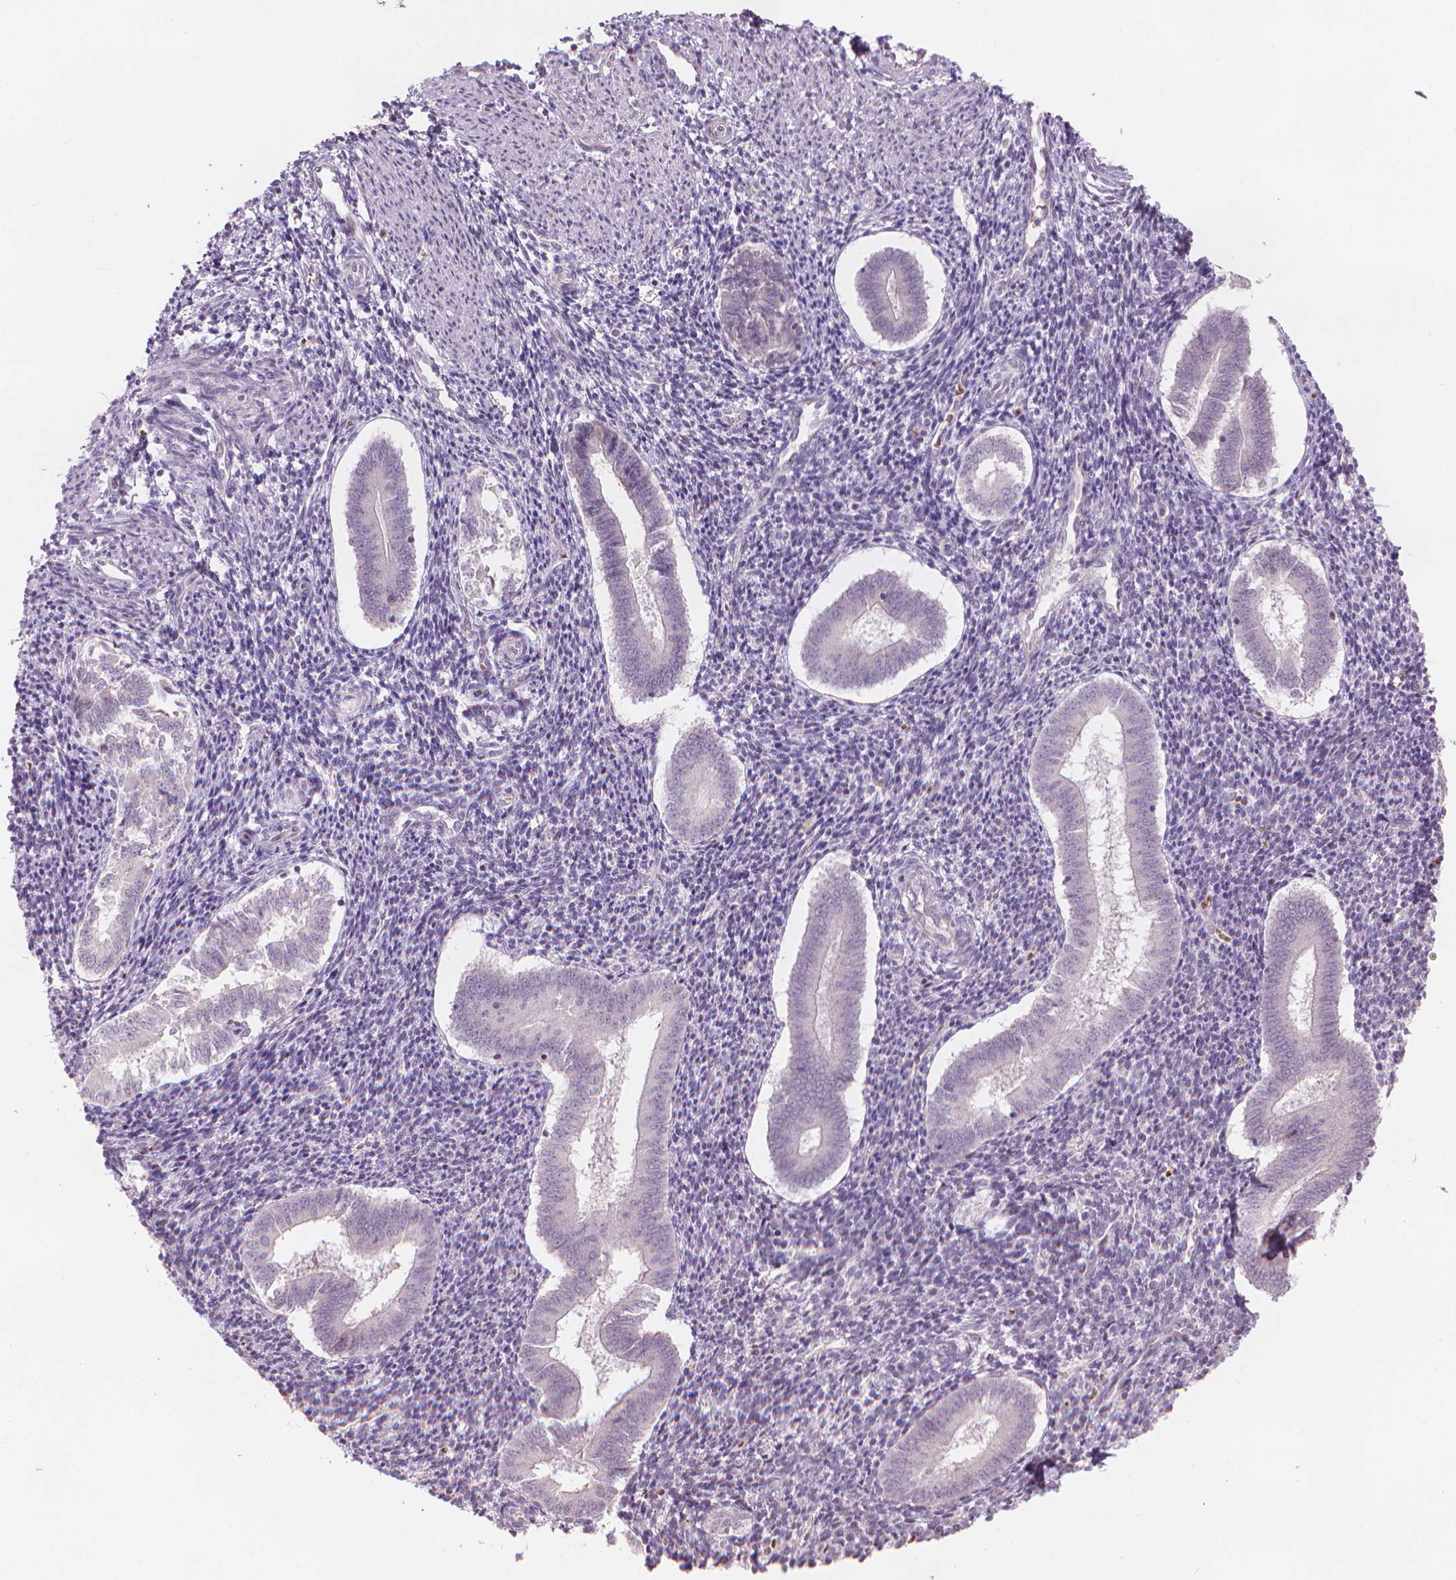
{"staining": {"intensity": "negative", "quantity": "none", "location": "none"}, "tissue": "endometrium", "cell_type": "Cells in endometrial stroma", "image_type": "normal", "snomed": [{"axis": "morphology", "description": "Normal tissue, NOS"}, {"axis": "topography", "description": "Endometrium"}], "caption": "Immunohistochemical staining of unremarkable human endometrium shows no significant staining in cells in endometrial stroma. (Immunohistochemistry (ihc), brightfield microscopy, high magnification).", "gene": "IFFO1", "patient": {"sex": "female", "age": 25}}